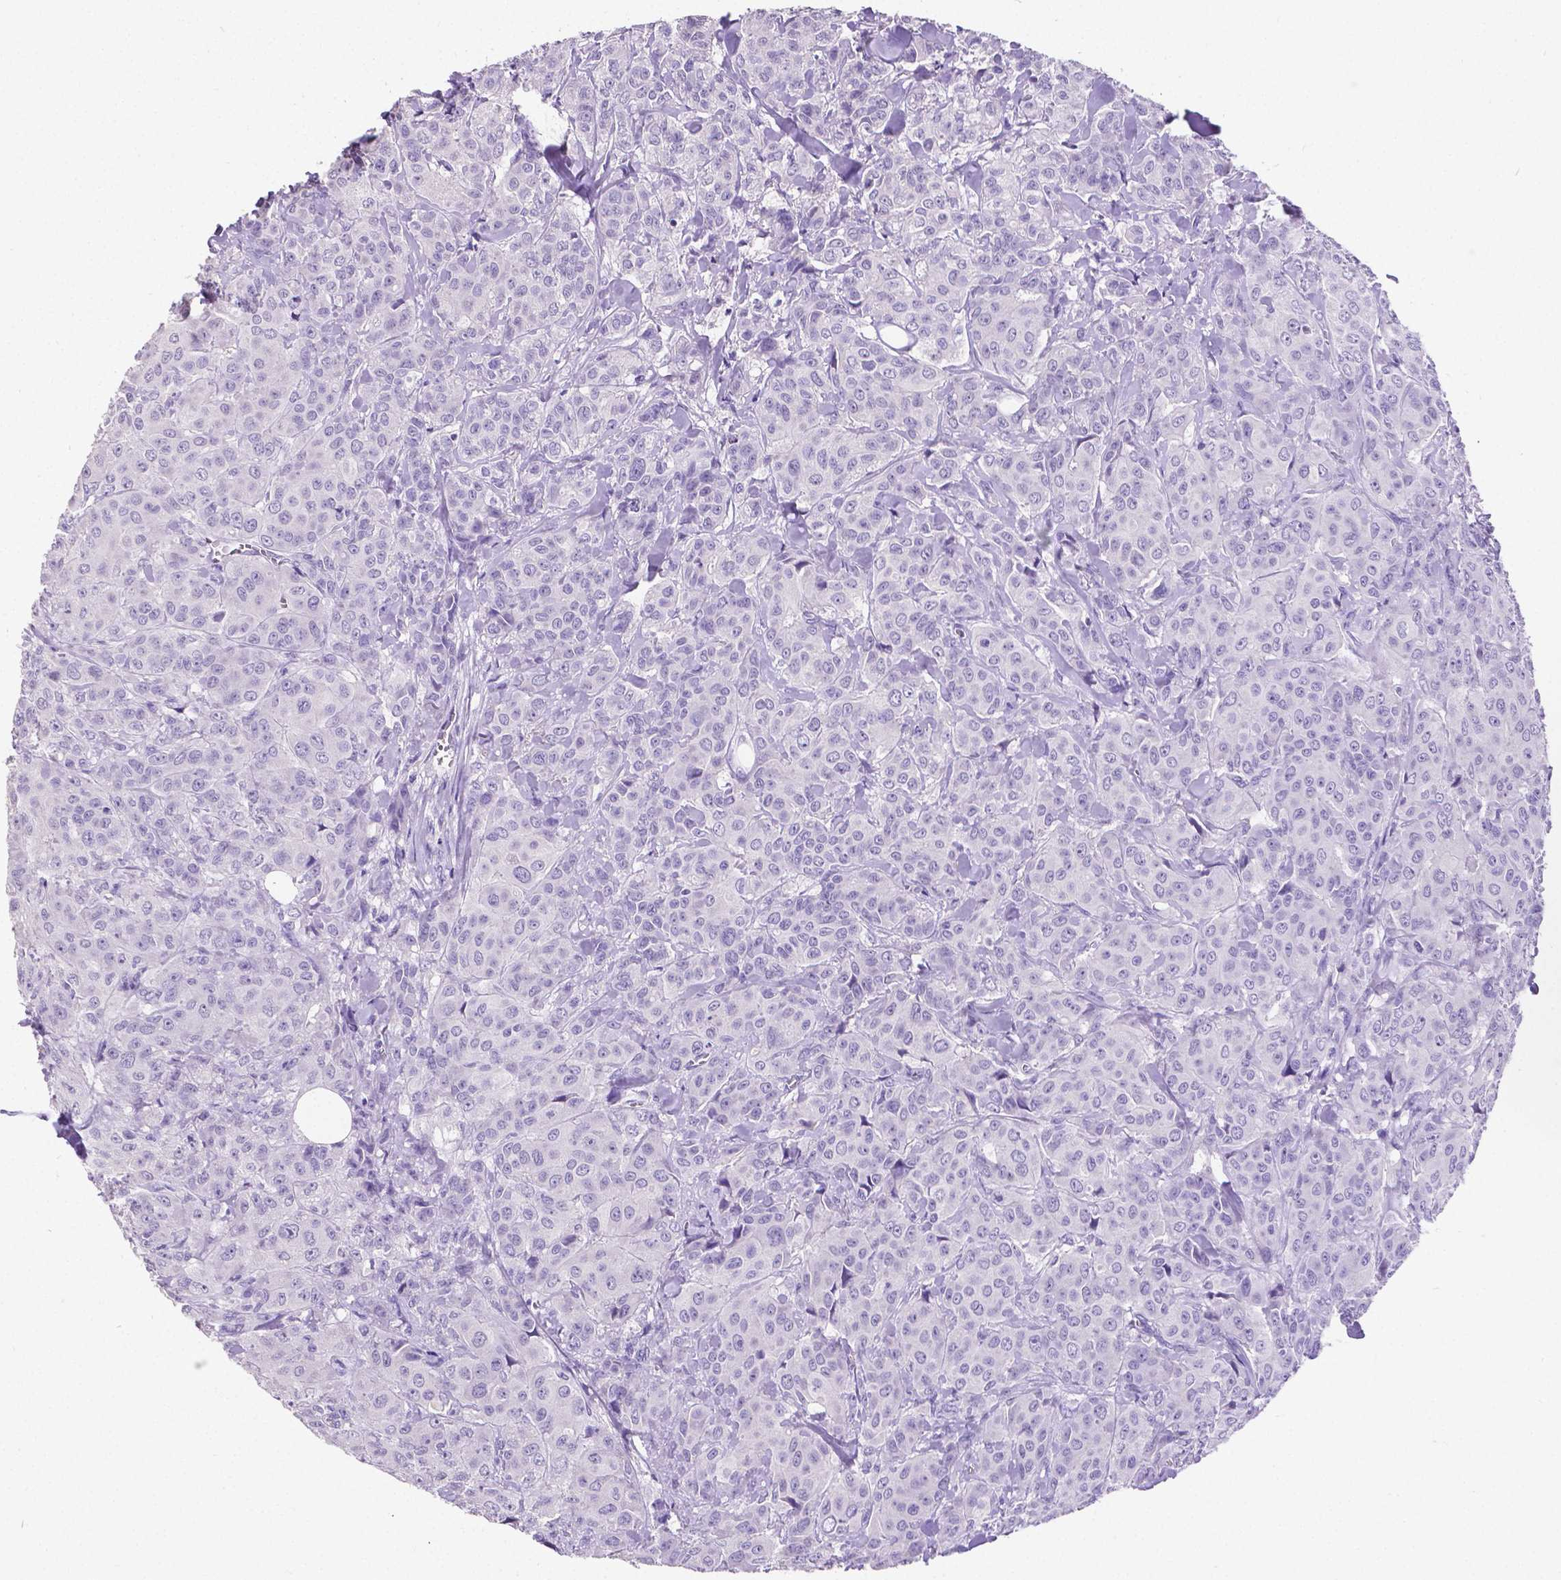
{"staining": {"intensity": "negative", "quantity": "none", "location": "none"}, "tissue": "breast cancer", "cell_type": "Tumor cells", "image_type": "cancer", "snomed": [{"axis": "morphology", "description": "Duct carcinoma"}, {"axis": "topography", "description": "Breast"}], "caption": "IHC of human breast cancer displays no expression in tumor cells. (Stains: DAB IHC with hematoxylin counter stain, Microscopy: brightfield microscopy at high magnification).", "gene": "SATB2", "patient": {"sex": "female", "age": 43}}